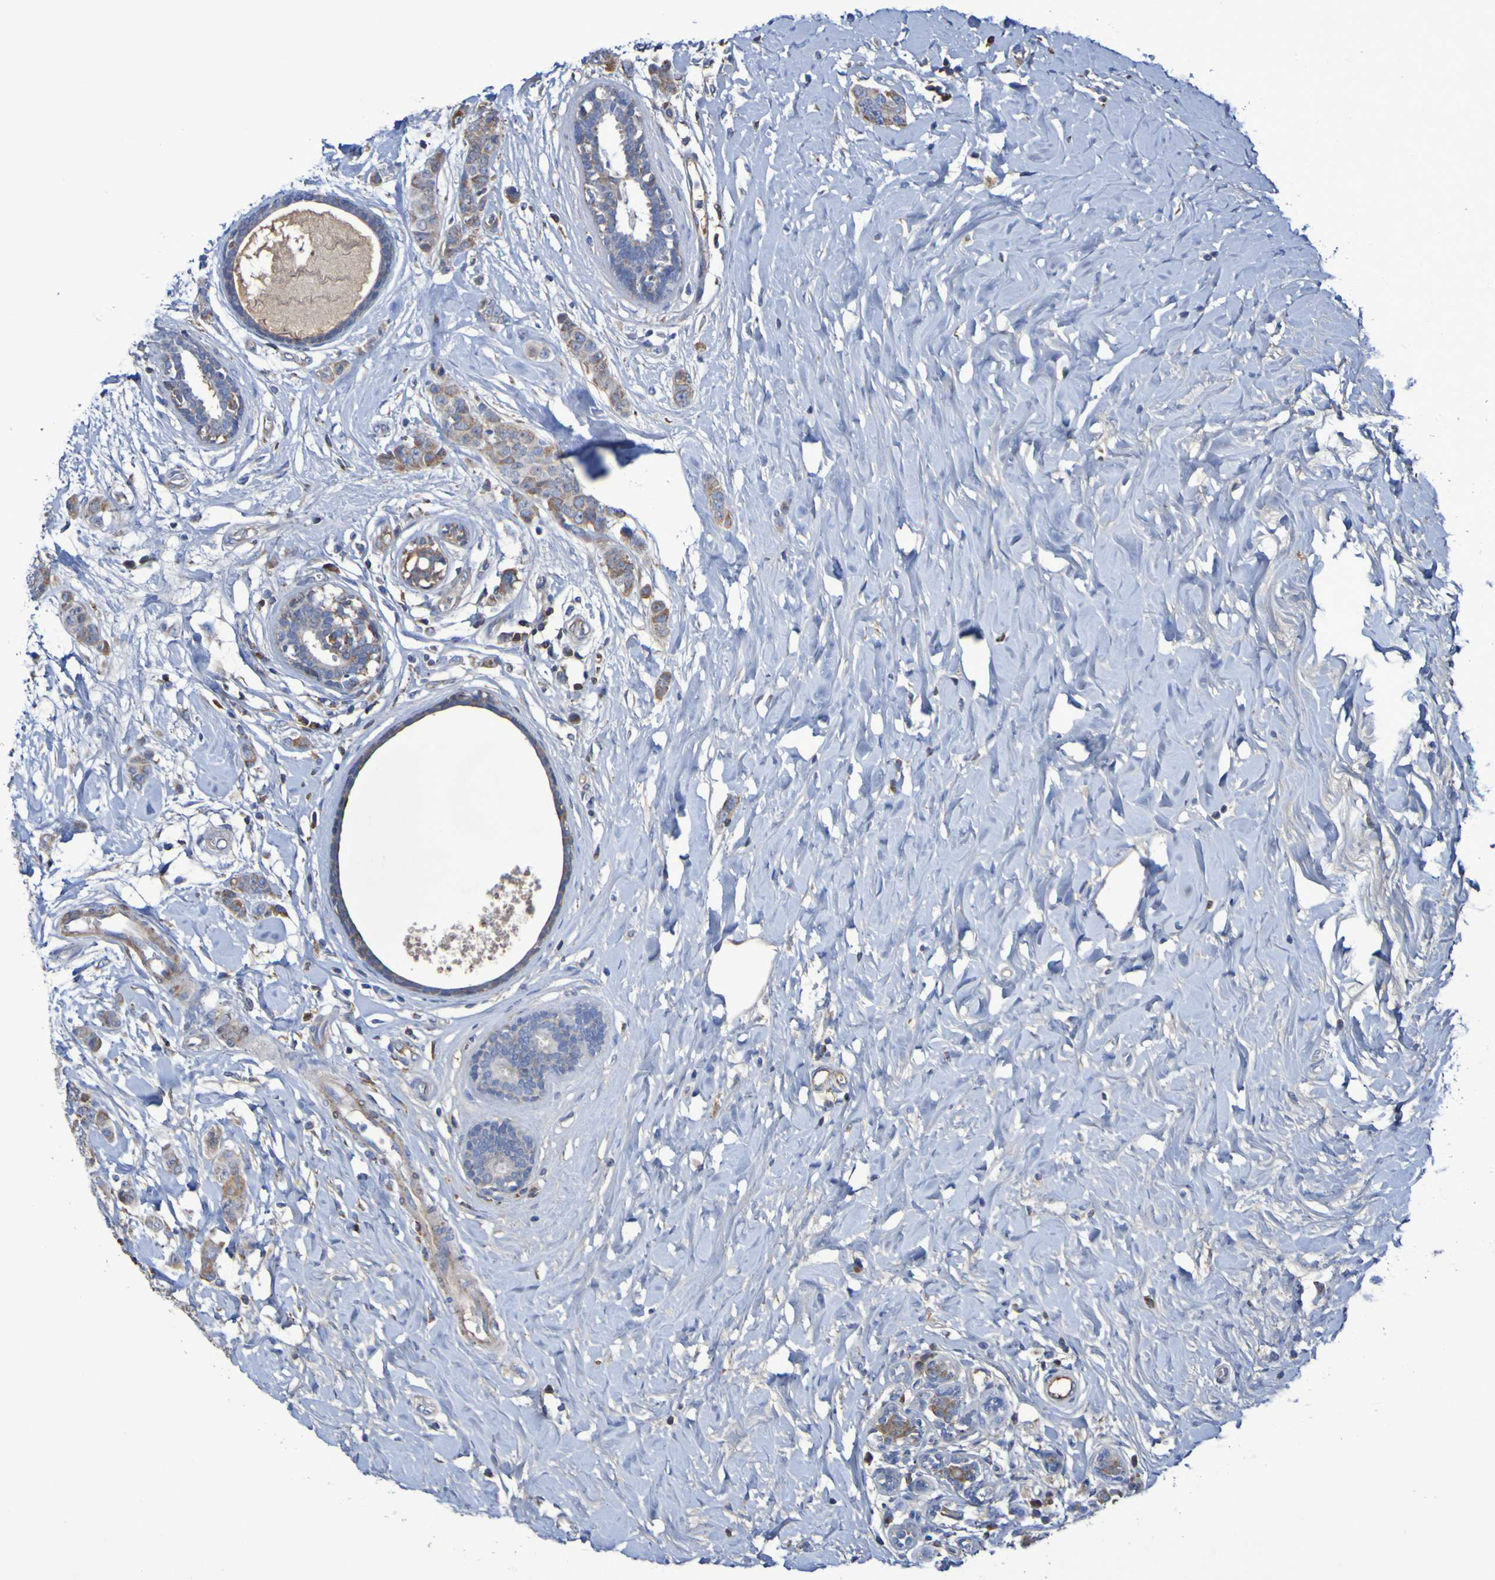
{"staining": {"intensity": "weak", "quantity": ">75%", "location": "cytoplasmic/membranous"}, "tissue": "breast cancer", "cell_type": "Tumor cells", "image_type": "cancer", "snomed": [{"axis": "morphology", "description": "Normal tissue, NOS"}, {"axis": "morphology", "description": "Duct carcinoma"}, {"axis": "topography", "description": "Breast"}], "caption": "Weak cytoplasmic/membranous staining is identified in approximately >75% of tumor cells in breast intraductal carcinoma.", "gene": "CNTN2", "patient": {"sex": "female", "age": 40}}